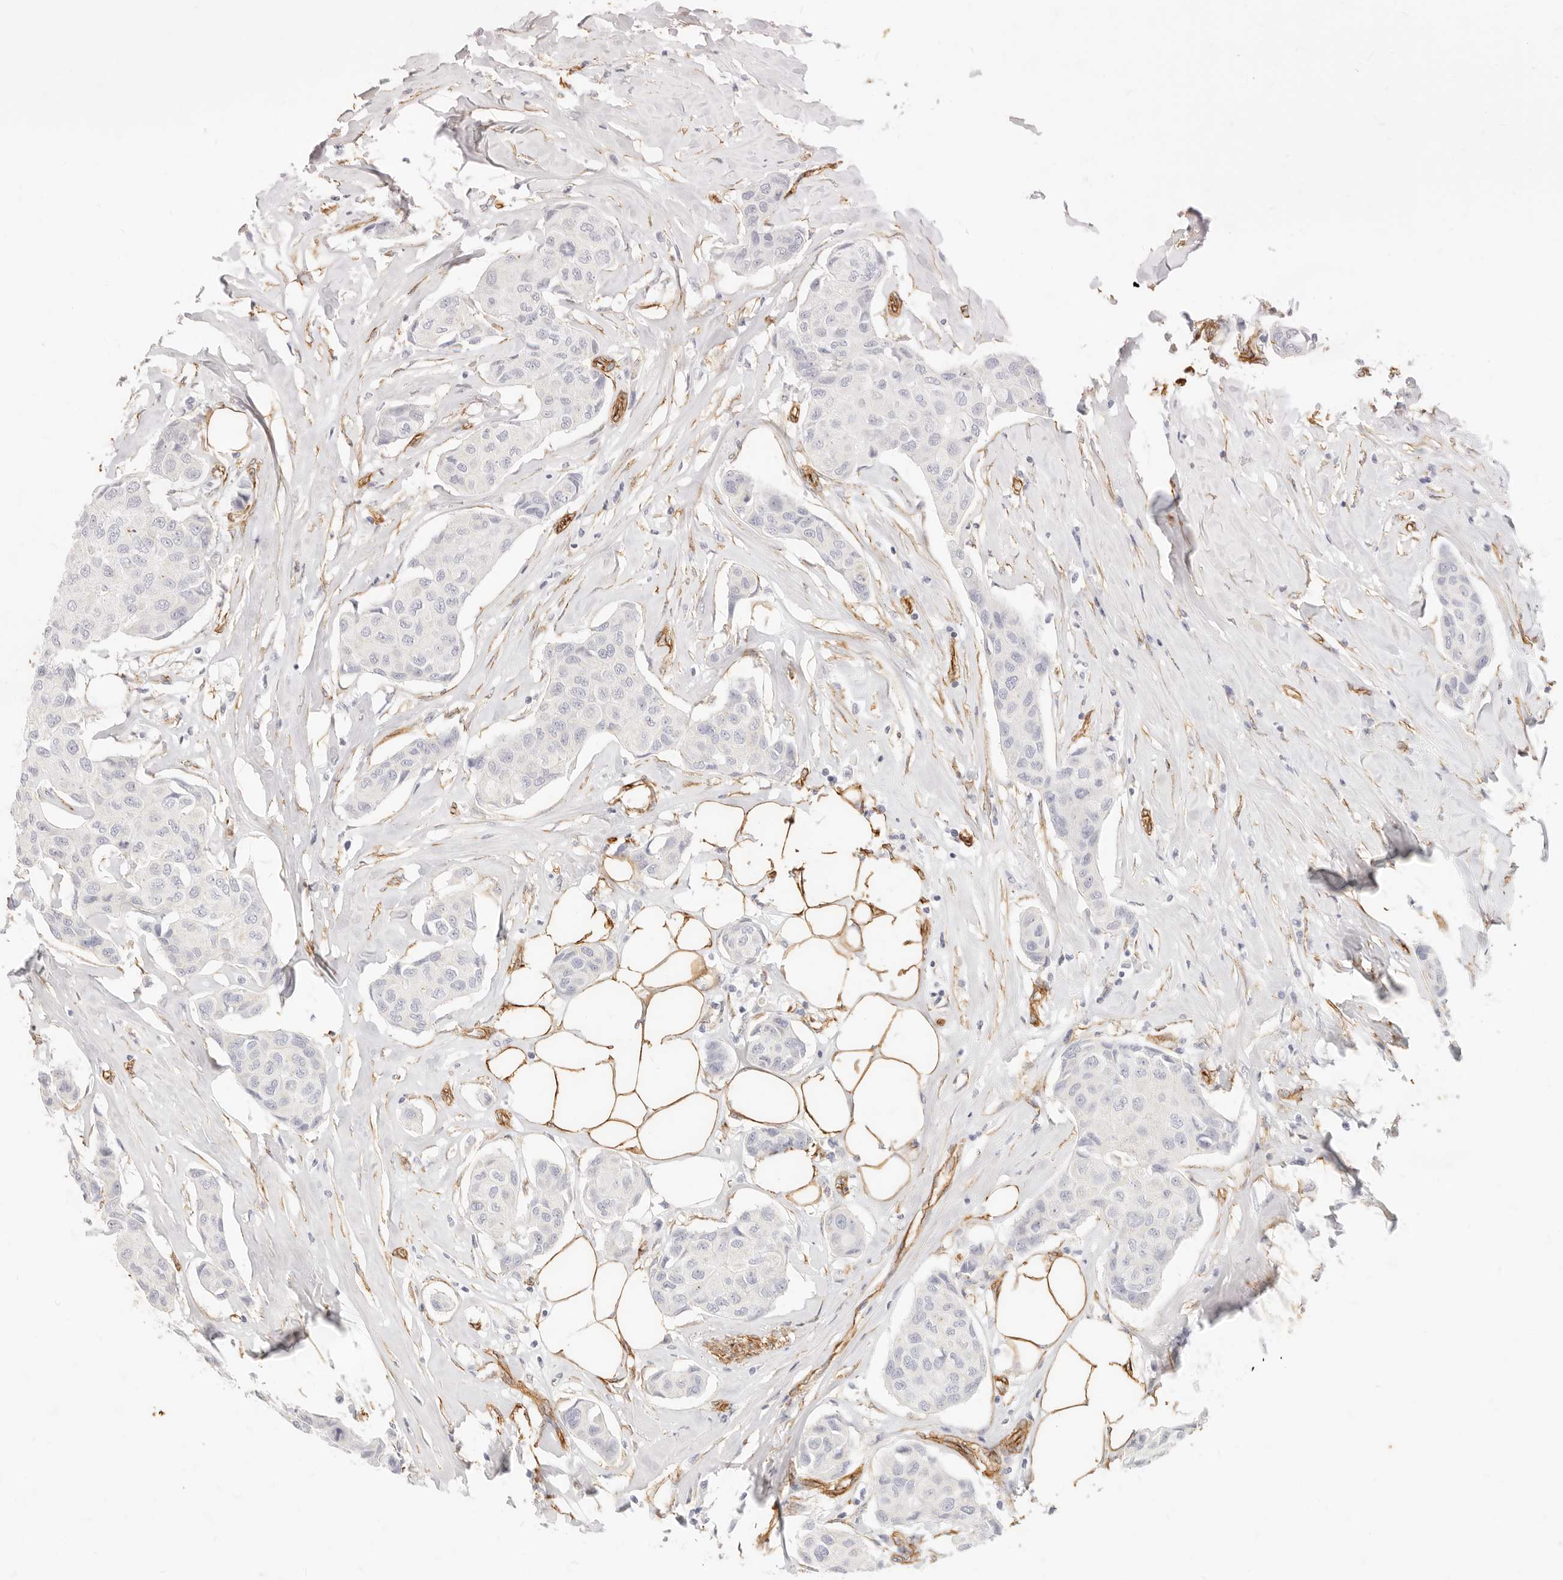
{"staining": {"intensity": "negative", "quantity": "none", "location": "none"}, "tissue": "breast cancer", "cell_type": "Tumor cells", "image_type": "cancer", "snomed": [{"axis": "morphology", "description": "Duct carcinoma"}, {"axis": "topography", "description": "Breast"}], "caption": "Image shows no significant protein expression in tumor cells of breast cancer.", "gene": "NUS1", "patient": {"sex": "female", "age": 80}}